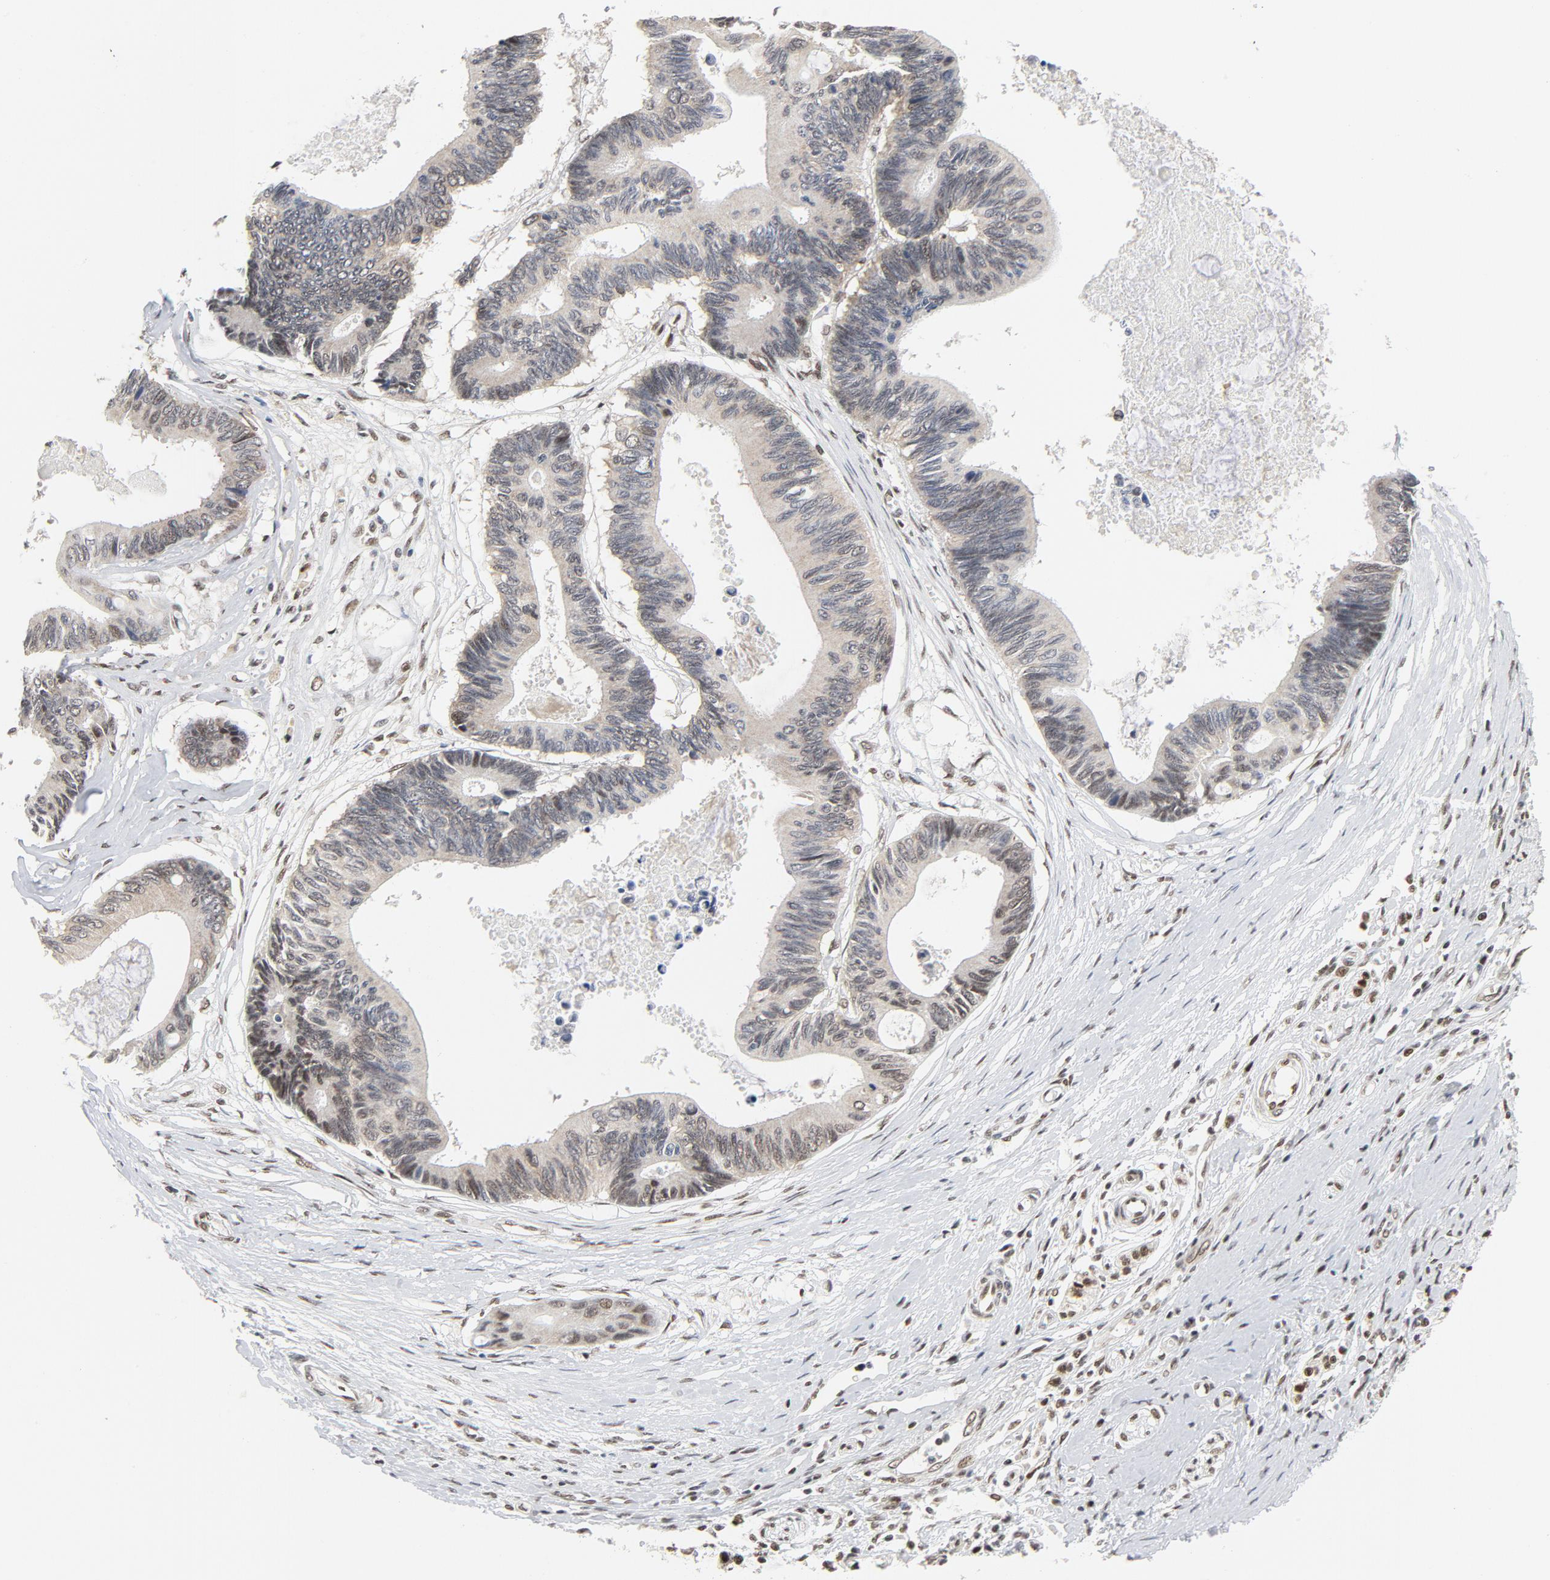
{"staining": {"intensity": "weak", "quantity": "25%-75%", "location": "nuclear"}, "tissue": "pancreatic cancer", "cell_type": "Tumor cells", "image_type": "cancer", "snomed": [{"axis": "morphology", "description": "Adenocarcinoma, NOS"}, {"axis": "topography", "description": "Pancreas"}], "caption": "Immunohistochemical staining of pancreatic cancer shows low levels of weak nuclear positivity in about 25%-75% of tumor cells.", "gene": "ERCC1", "patient": {"sex": "female", "age": 70}}